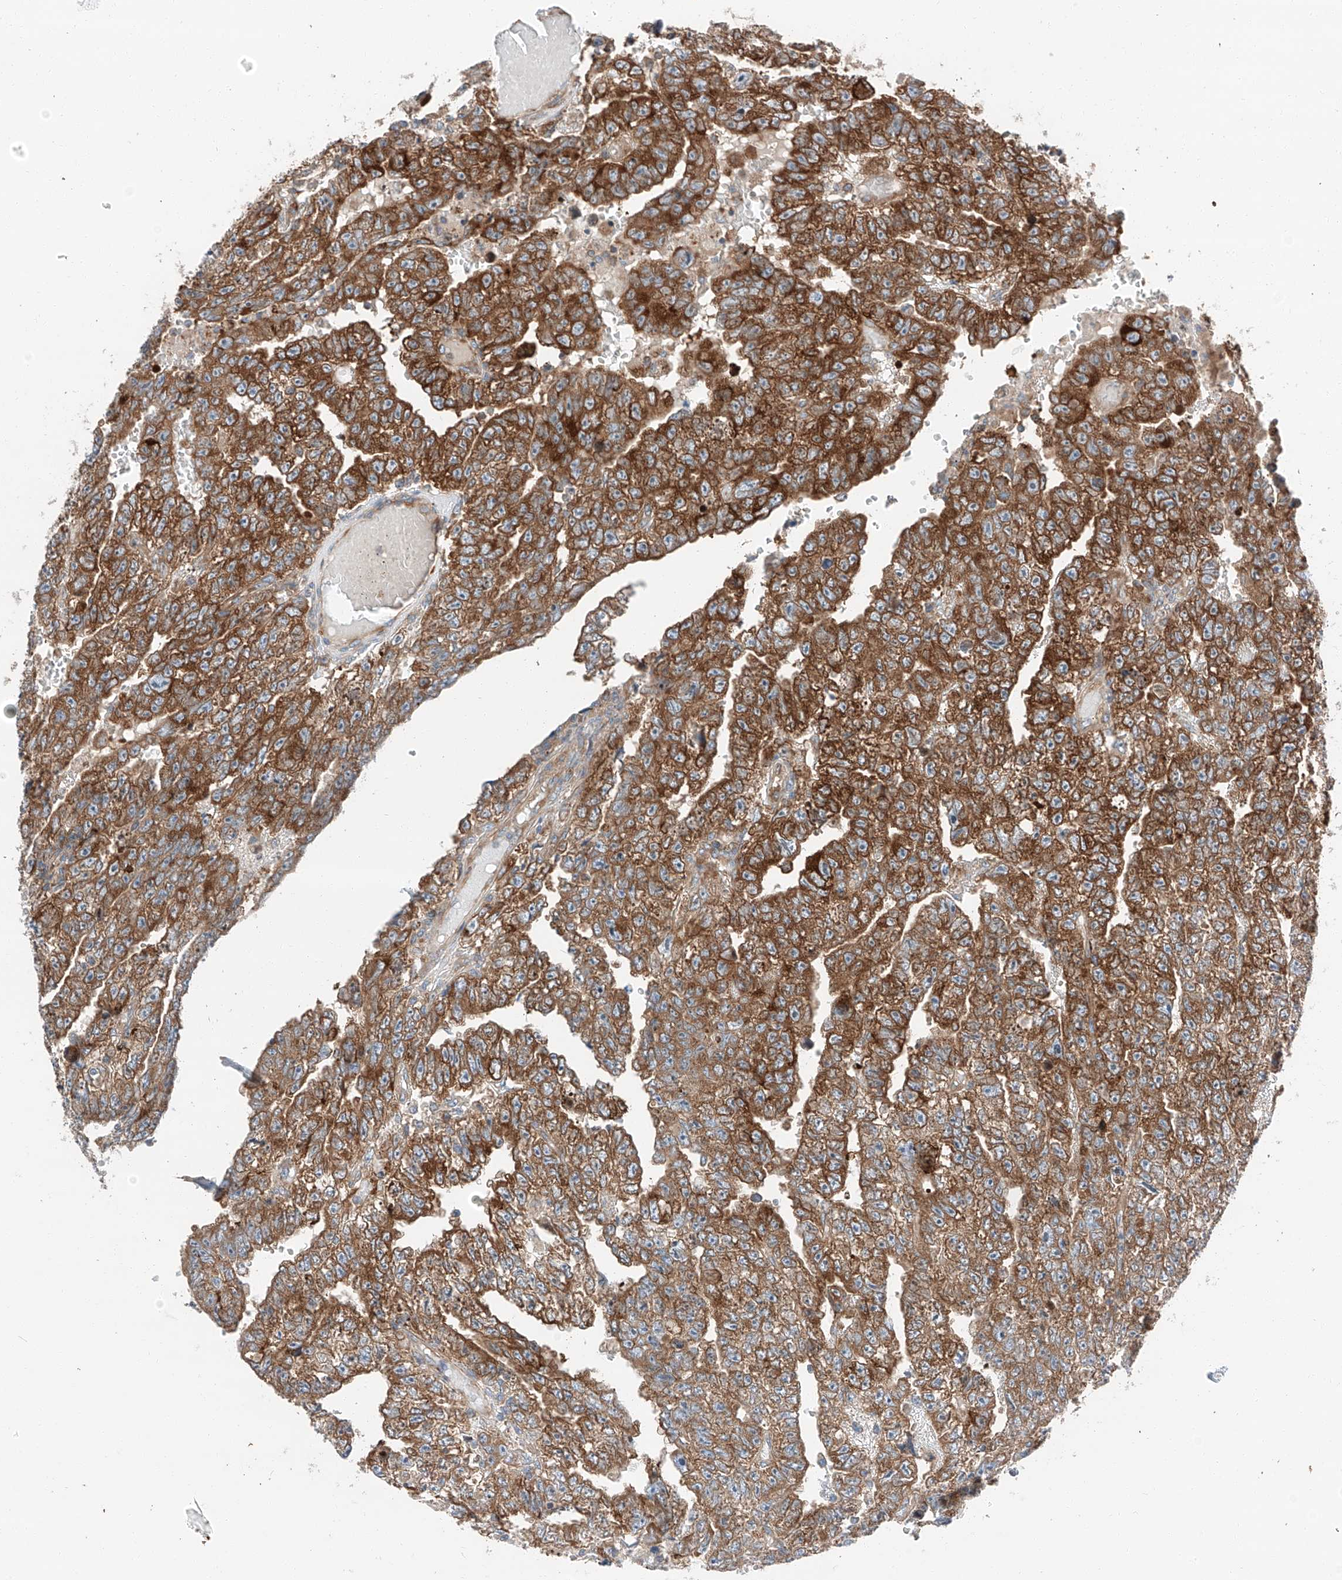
{"staining": {"intensity": "strong", "quantity": ">75%", "location": "cytoplasmic/membranous"}, "tissue": "testis cancer", "cell_type": "Tumor cells", "image_type": "cancer", "snomed": [{"axis": "morphology", "description": "Carcinoma, Embryonal, NOS"}, {"axis": "topography", "description": "Testis"}], "caption": "IHC (DAB) staining of testis cancer (embryonal carcinoma) demonstrates strong cytoplasmic/membranous protein positivity in about >75% of tumor cells.", "gene": "ZC3H15", "patient": {"sex": "male", "age": 25}}